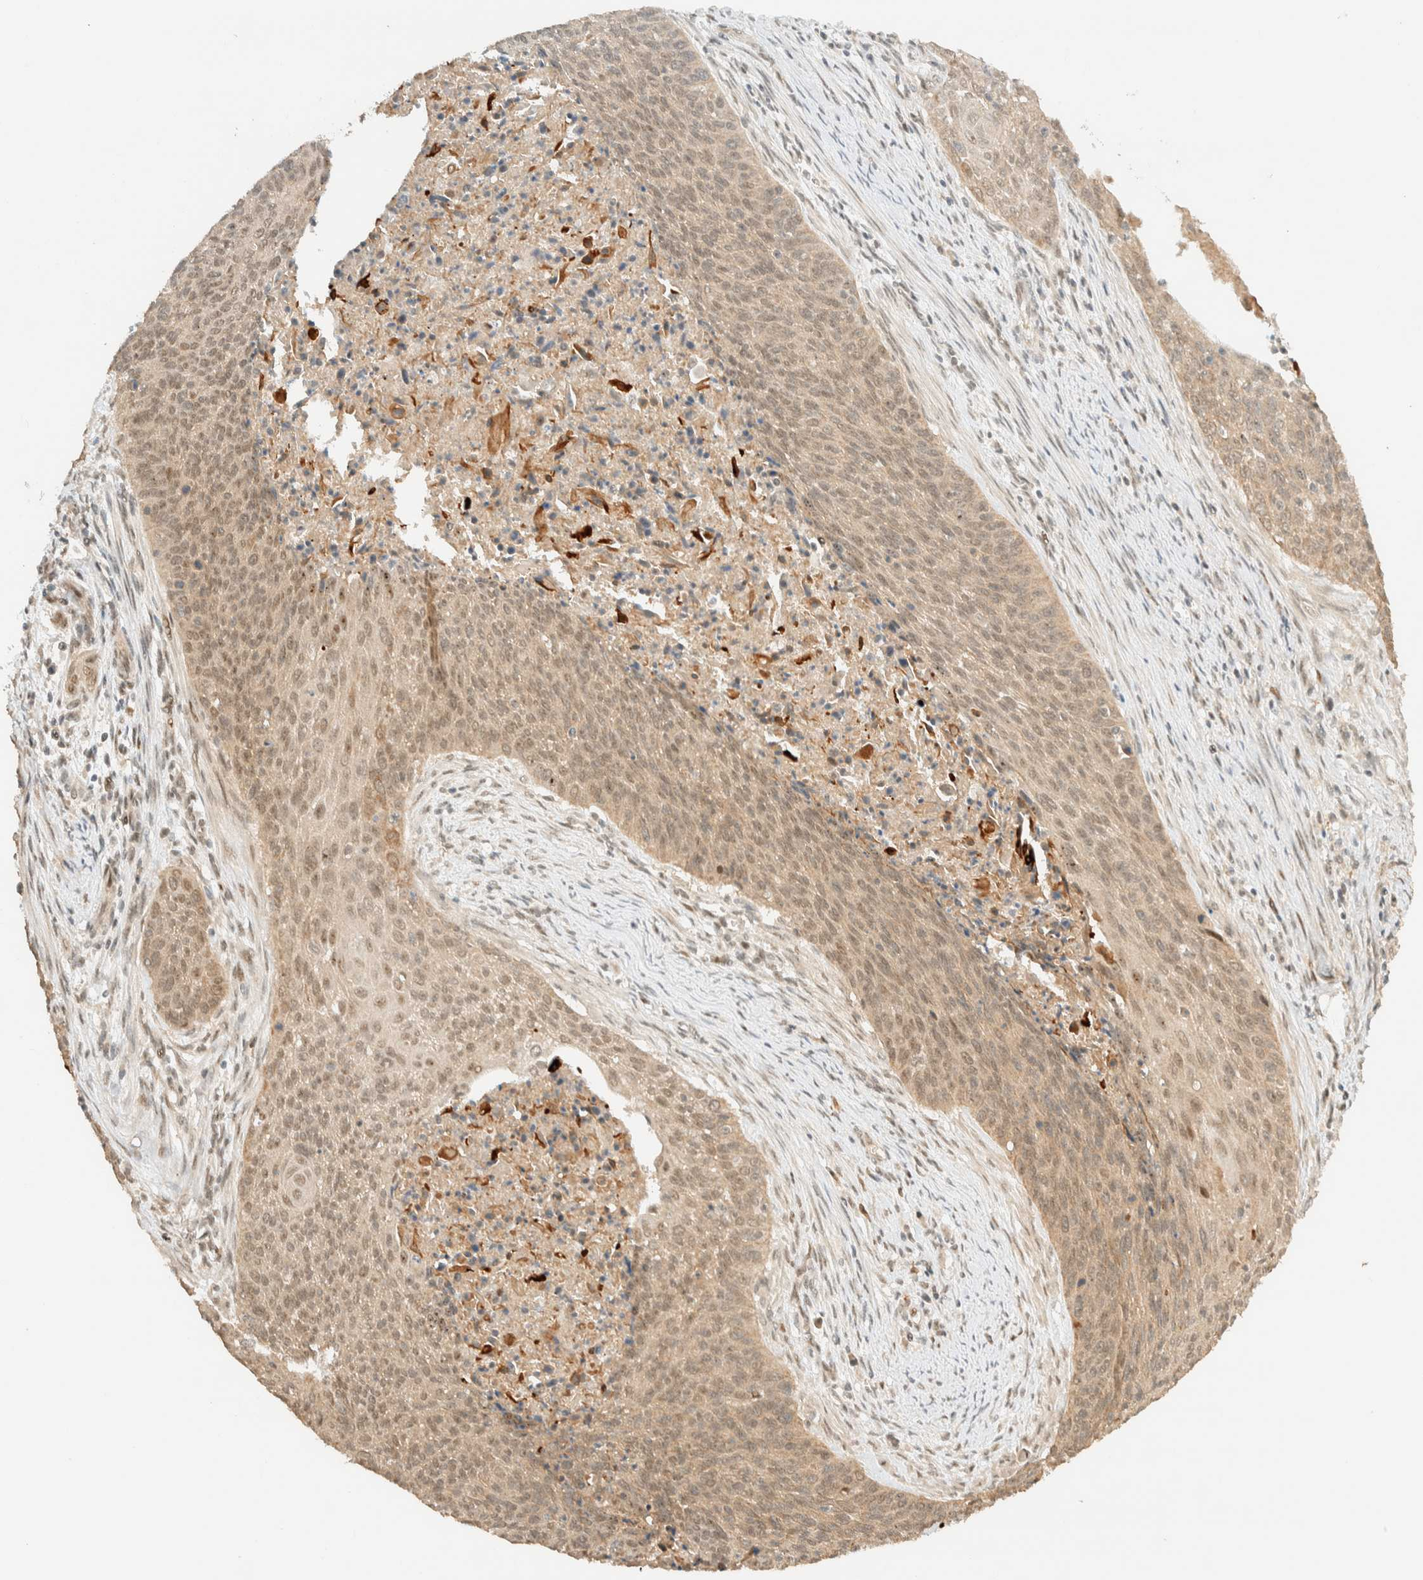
{"staining": {"intensity": "weak", "quantity": ">75%", "location": "cytoplasmic/membranous,nuclear"}, "tissue": "cervical cancer", "cell_type": "Tumor cells", "image_type": "cancer", "snomed": [{"axis": "morphology", "description": "Squamous cell carcinoma, NOS"}, {"axis": "topography", "description": "Cervix"}], "caption": "Tumor cells demonstrate low levels of weak cytoplasmic/membranous and nuclear staining in about >75% of cells in human cervical squamous cell carcinoma.", "gene": "ZBTB34", "patient": {"sex": "female", "age": 55}}